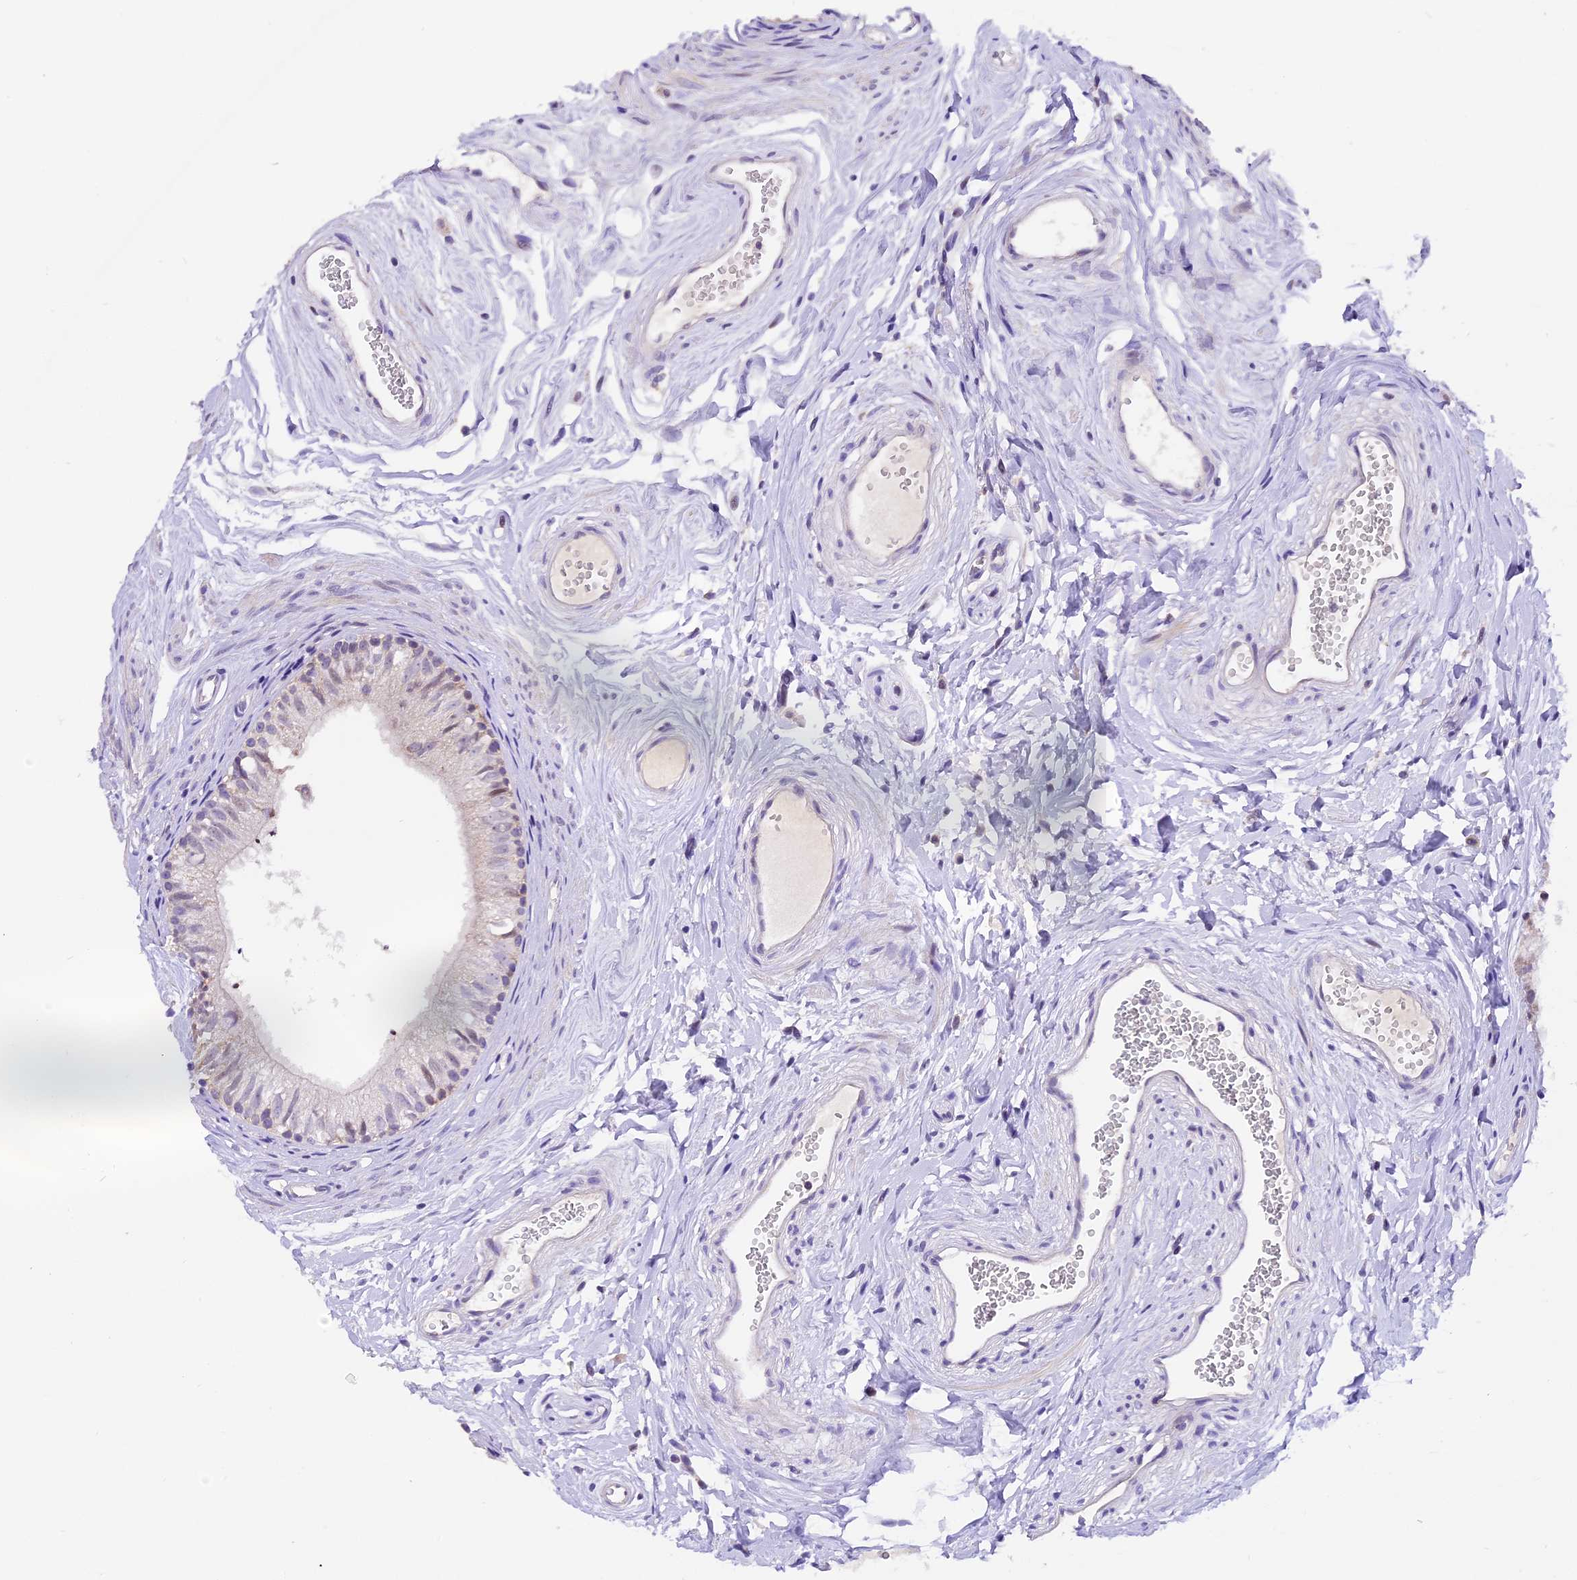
{"staining": {"intensity": "negative", "quantity": "none", "location": "none"}, "tissue": "epididymis", "cell_type": "Glandular cells", "image_type": "normal", "snomed": [{"axis": "morphology", "description": "Normal tissue, NOS"}, {"axis": "topography", "description": "Epididymis"}], "caption": "Micrograph shows no protein positivity in glandular cells of unremarkable epididymis.", "gene": "DDX28", "patient": {"sex": "male", "age": 56}}